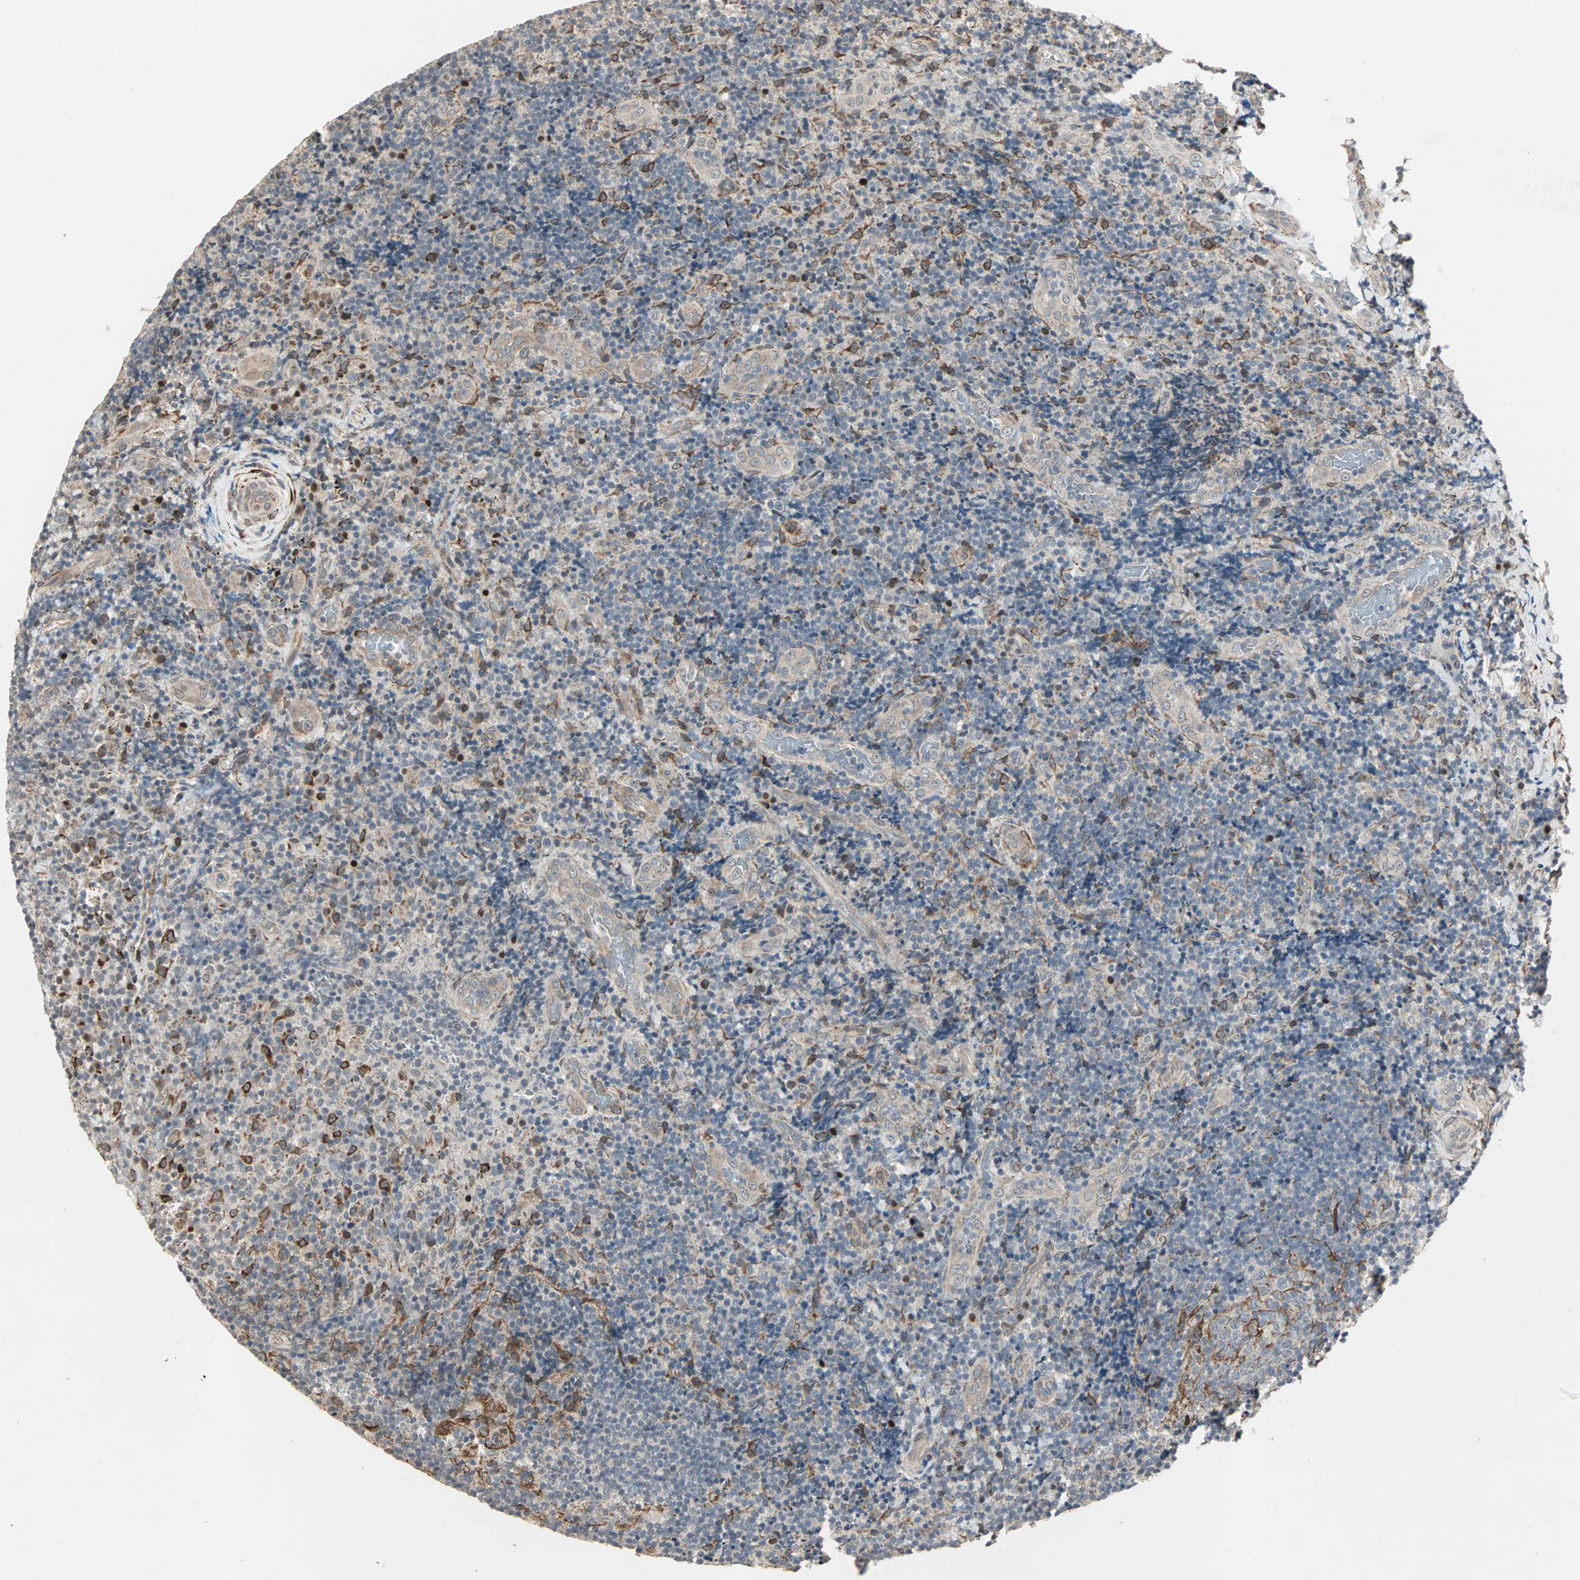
{"staining": {"intensity": "negative", "quantity": "none", "location": "none"}, "tissue": "lymphoma", "cell_type": "Tumor cells", "image_type": "cancer", "snomed": [{"axis": "morphology", "description": "Malignant lymphoma, non-Hodgkin's type, High grade"}, {"axis": "topography", "description": "Tonsil"}], "caption": "Malignant lymphoma, non-Hodgkin's type (high-grade) was stained to show a protein in brown. There is no significant staining in tumor cells.", "gene": "TRPV4", "patient": {"sex": "female", "age": 36}}